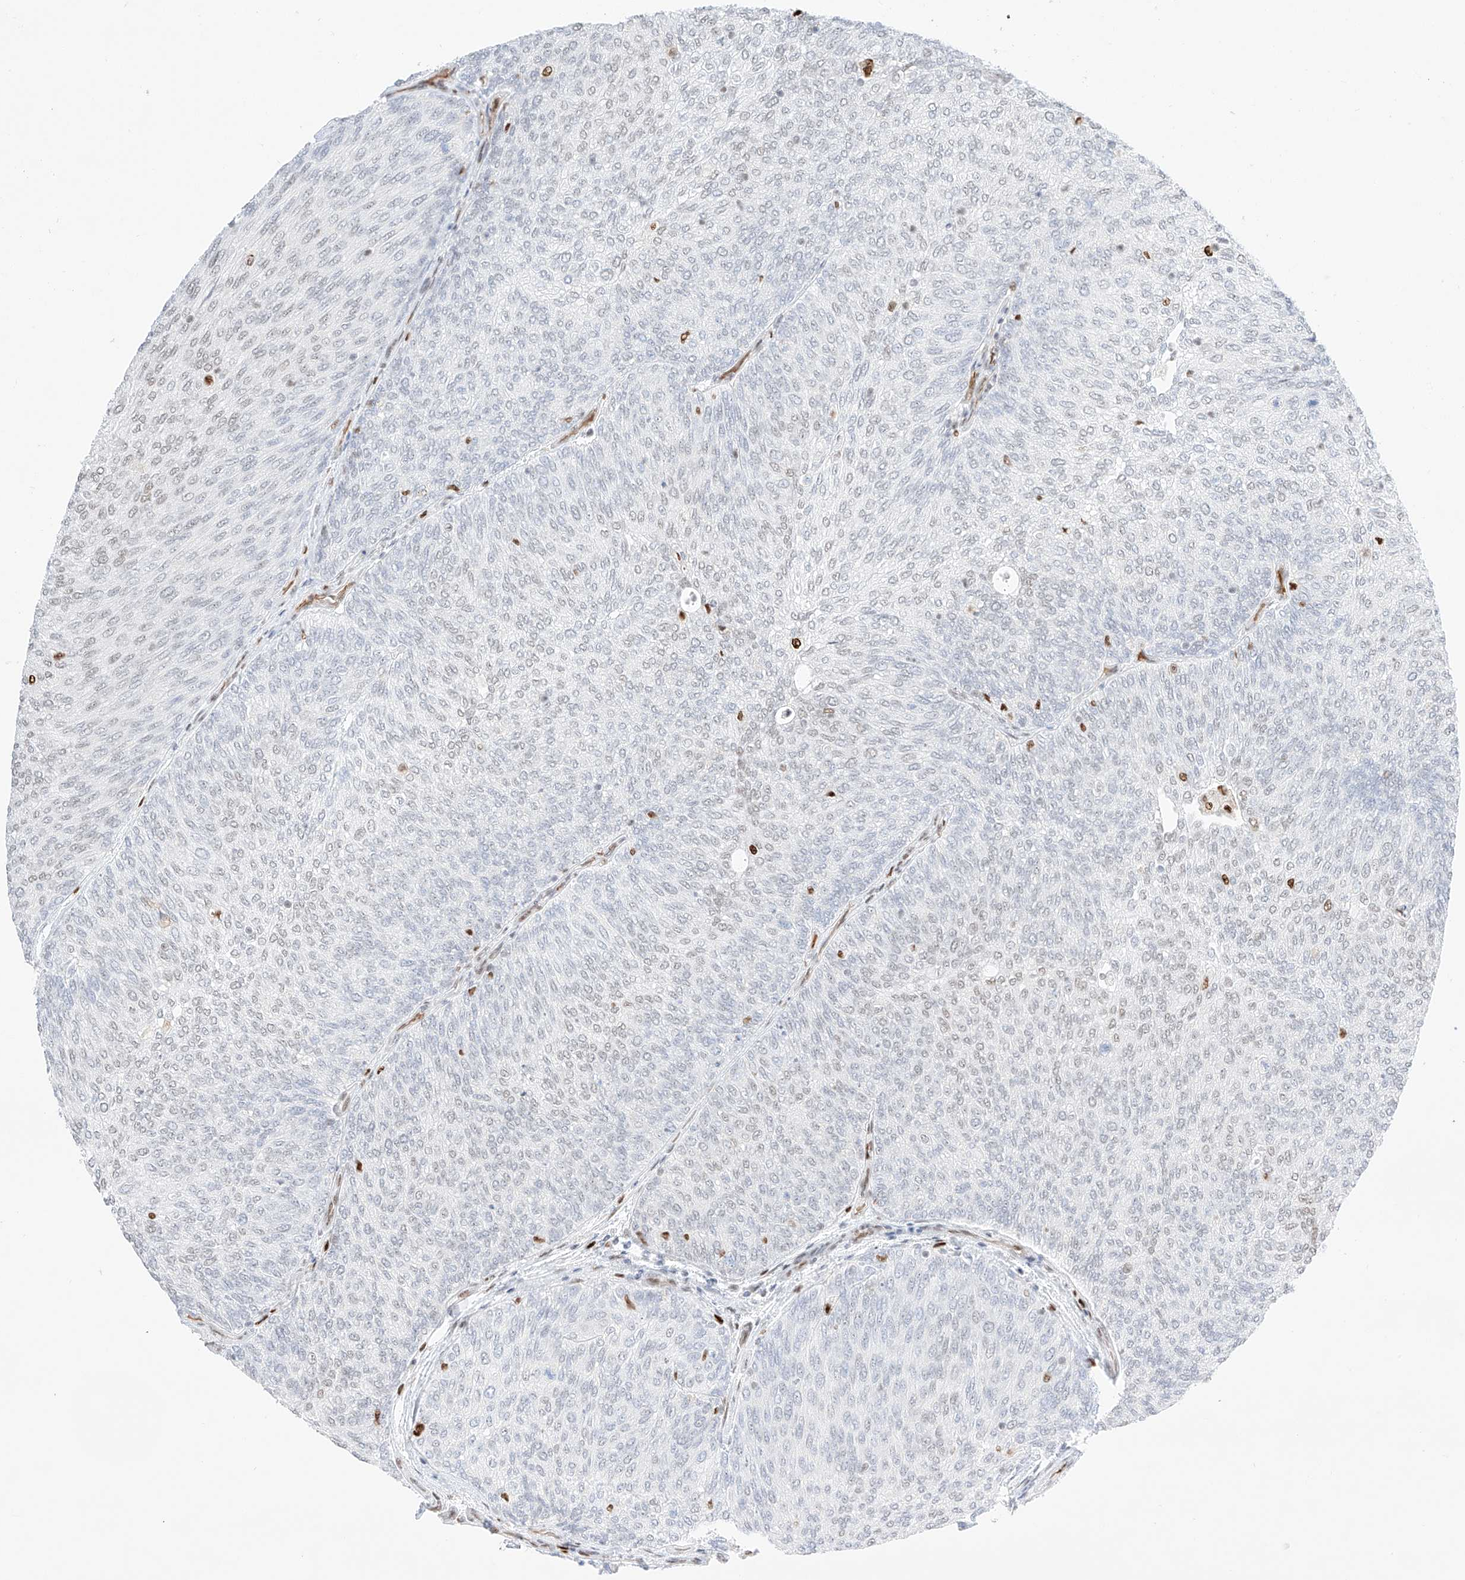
{"staining": {"intensity": "negative", "quantity": "none", "location": "none"}, "tissue": "urothelial cancer", "cell_type": "Tumor cells", "image_type": "cancer", "snomed": [{"axis": "morphology", "description": "Urothelial carcinoma, Low grade"}, {"axis": "topography", "description": "Urinary bladder"}], "caption": "An immunohistochemistry histopathology image of urothelial carcinoma (low-grade) is shown. There is no staining in tumor cells of urothelial carcinoma (low-grade).", "gene": "APIP", "patient": {"sex": "female", "age": 79}}